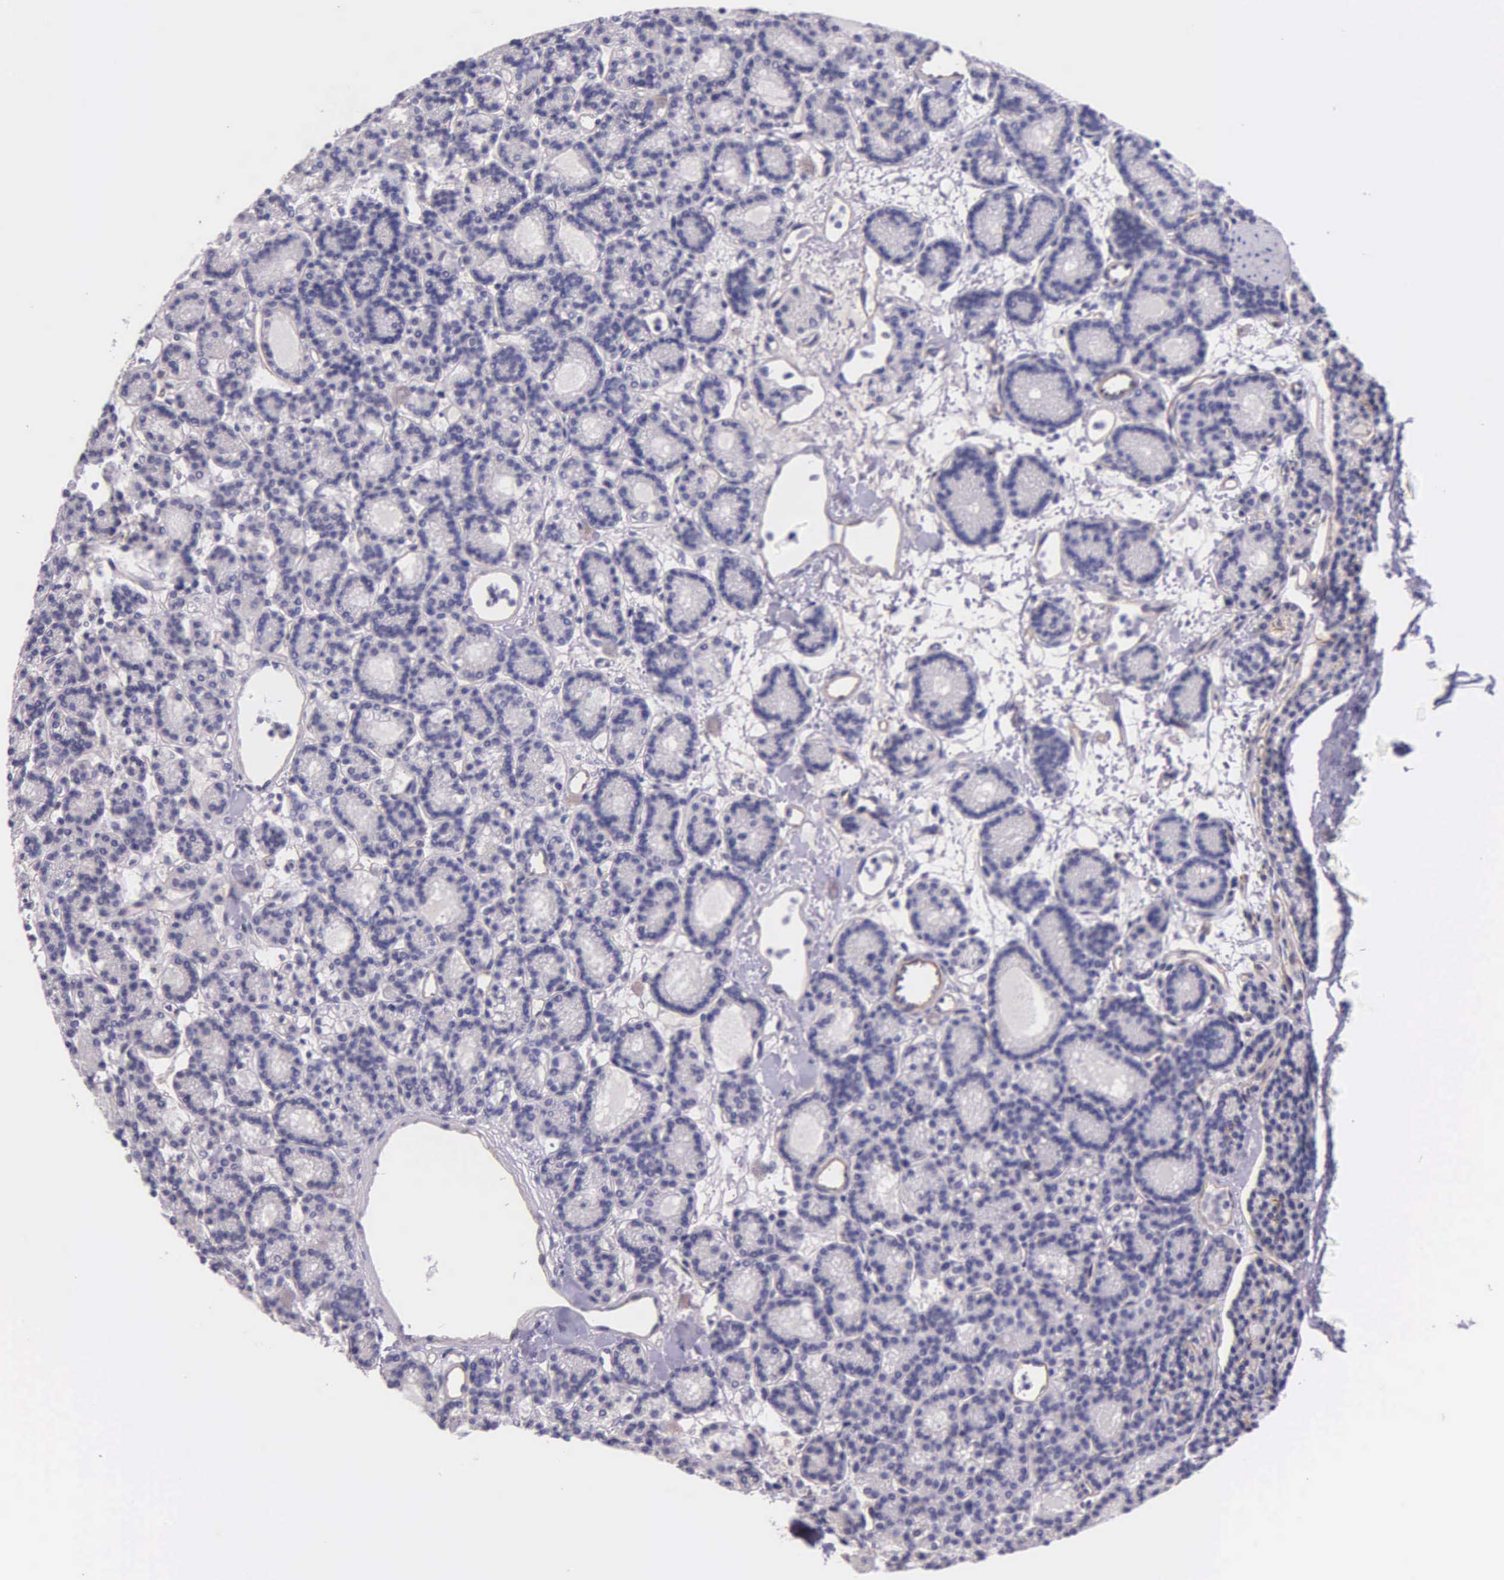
{"staining": {"intensity": "negative", "quantity": "none", "location": "none"}, "tissue": "parathyroid gland", "cell_type": "Glandular cells", "image_type": "normal", "snomed": [{"axis": "morphology", "description": "Normal tissue, NOS"}, {"axis": "topography", "description": "Parathyroid gland"}], "caption": "Immunohistochemistry micrograph of normal parathyroid gland: parathyroid gland stained with DAB (3,3'-diaminobenzidine) displays no significant protein staining in glandular cells. Nuclei are stained in blue.", "gene": "THSD7A", "patient": {"sex": "male", "age": 85}}